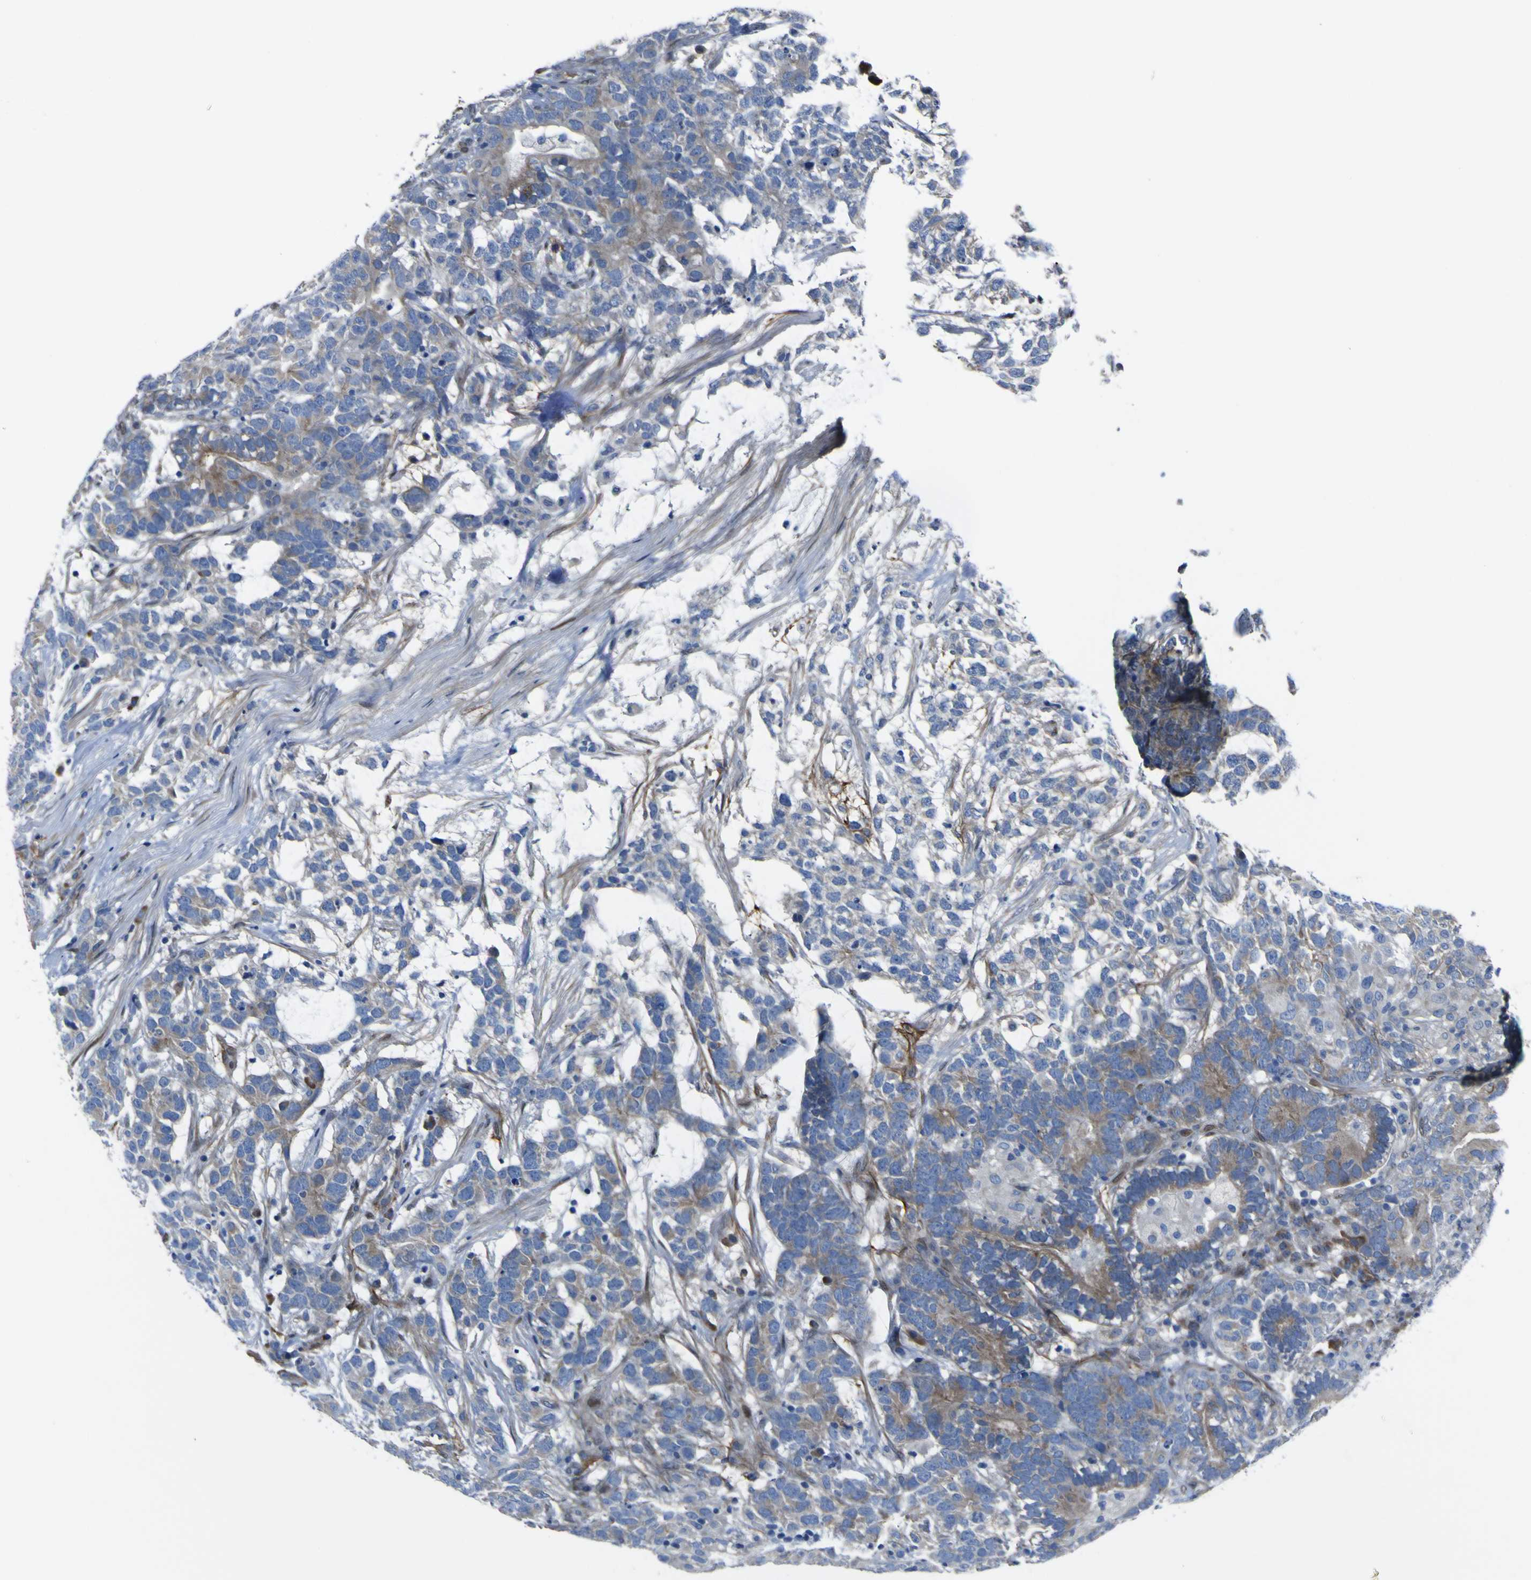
{"staining": {"intensity": "moderate", "quantity": ">75%", "location": "cytoplasmic/membranous"}, "tissue": "testis cancer", "cell_type": "Tumor cells", "image_type": "cancer", "snomed": [{"axis": "morphology", "description": "Carcinoma, Embryonal, NOS"}, {"axis": "topography", "description": "Testis"}], "caption": "There is medium levels of moderate cytoplasmic/membranous positivity in tumor cells of embryonal carcinoma (testis), as demonstrated by immunohistochemical staining (brown color).", "gene": "LRRN1", "patient": {"sex": "male", "age": 26}}